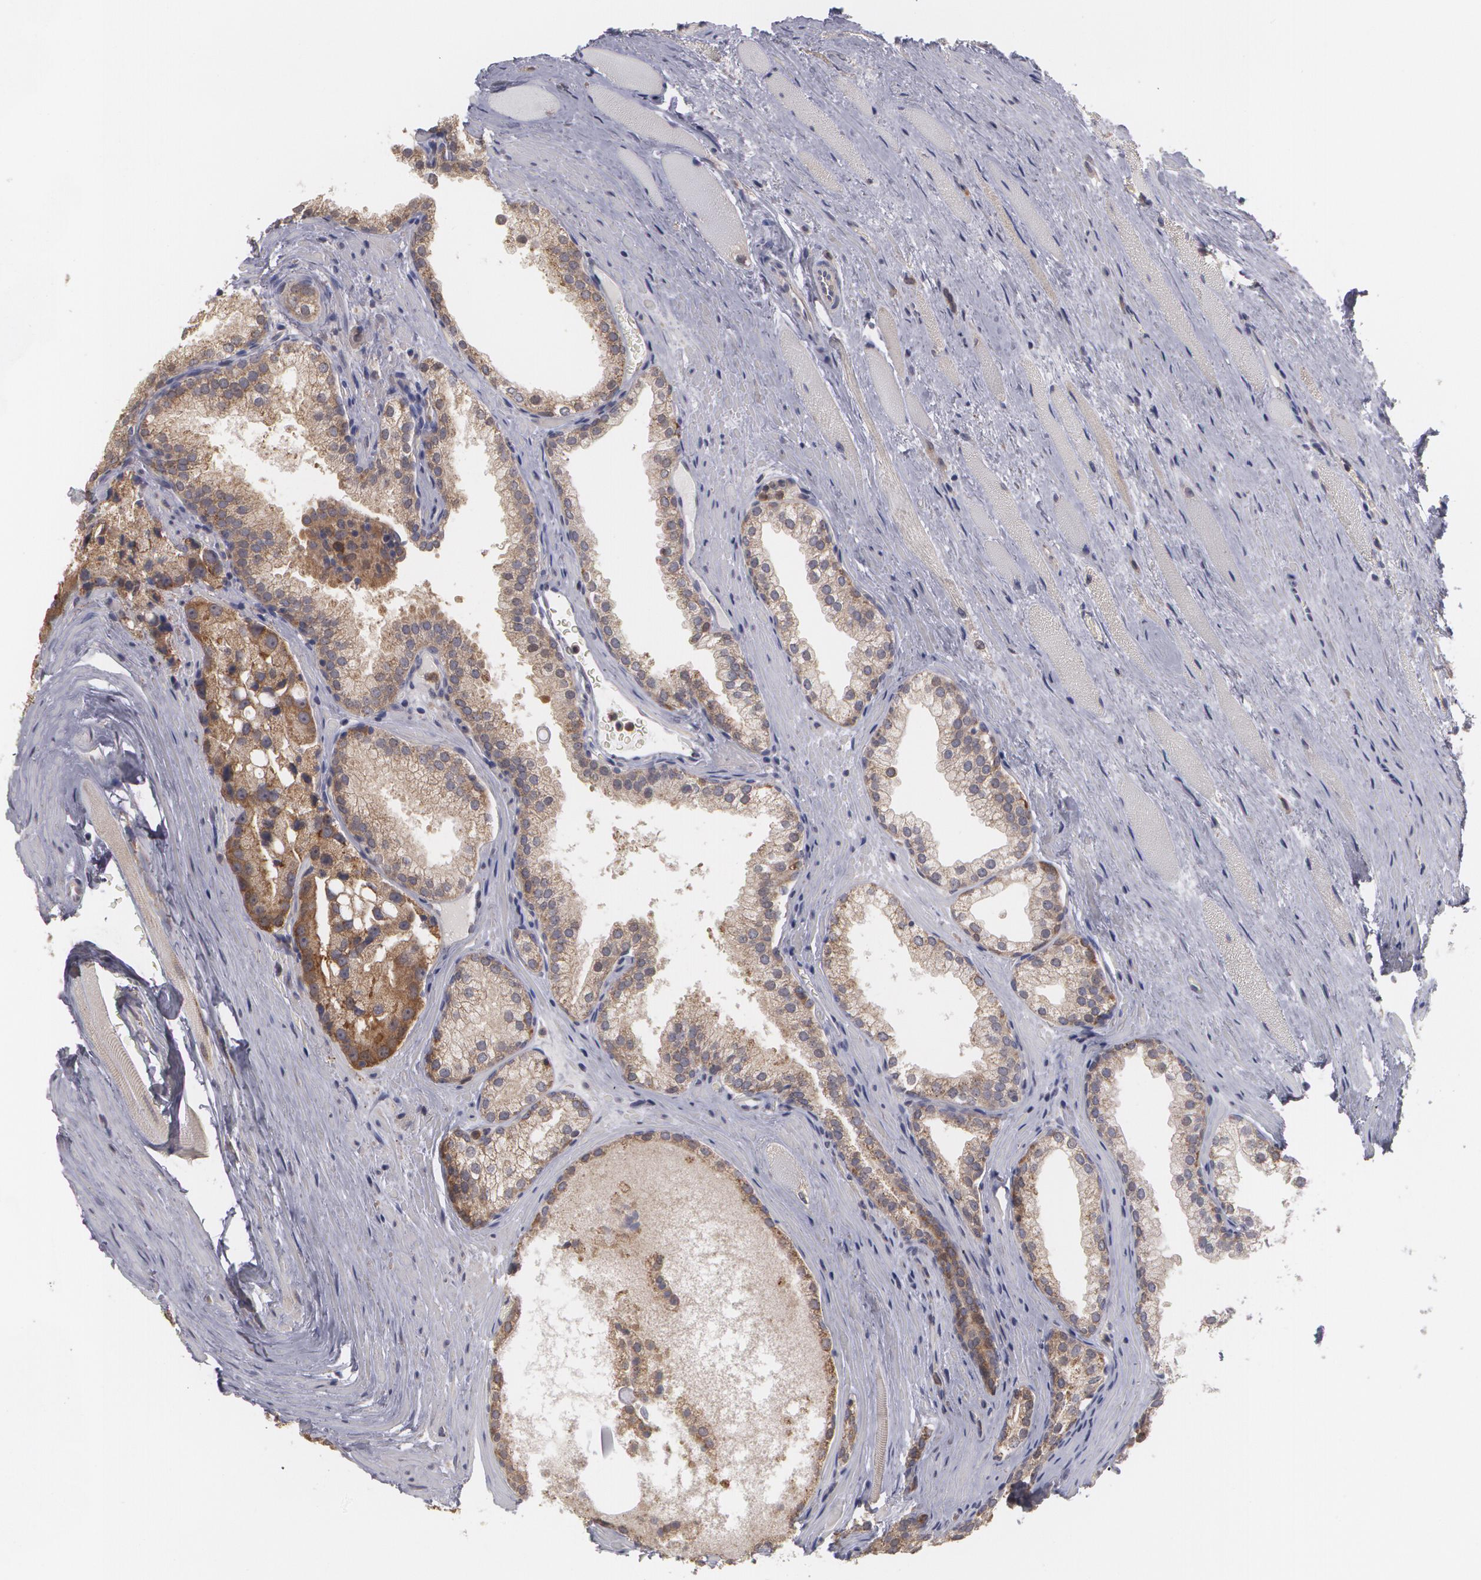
{"staining": {"intensity": "moderate", "quantity": ">75%", "location": "cytoplasmic/membranous"}, "tissue": "prostate cancer", "cell_type": "Tumor cells", "image_type": "cancer", "snomed": [{"axis": "morphology", "description": "Adenocarcinoma, Medium grade"}, {"axis": "topography", "description": "Prostate"}], "caption": "A high-resolution micrograph shows immunohistochemistry (IHC) staining of prostate cancer (medium-grade adenocarcinoma), which shows moderate cytoplasmic/membranous positivity in about >75% of tumor cells.", "gene": "MTHFD1", "patient": {"sex": "male", "age": 72}}